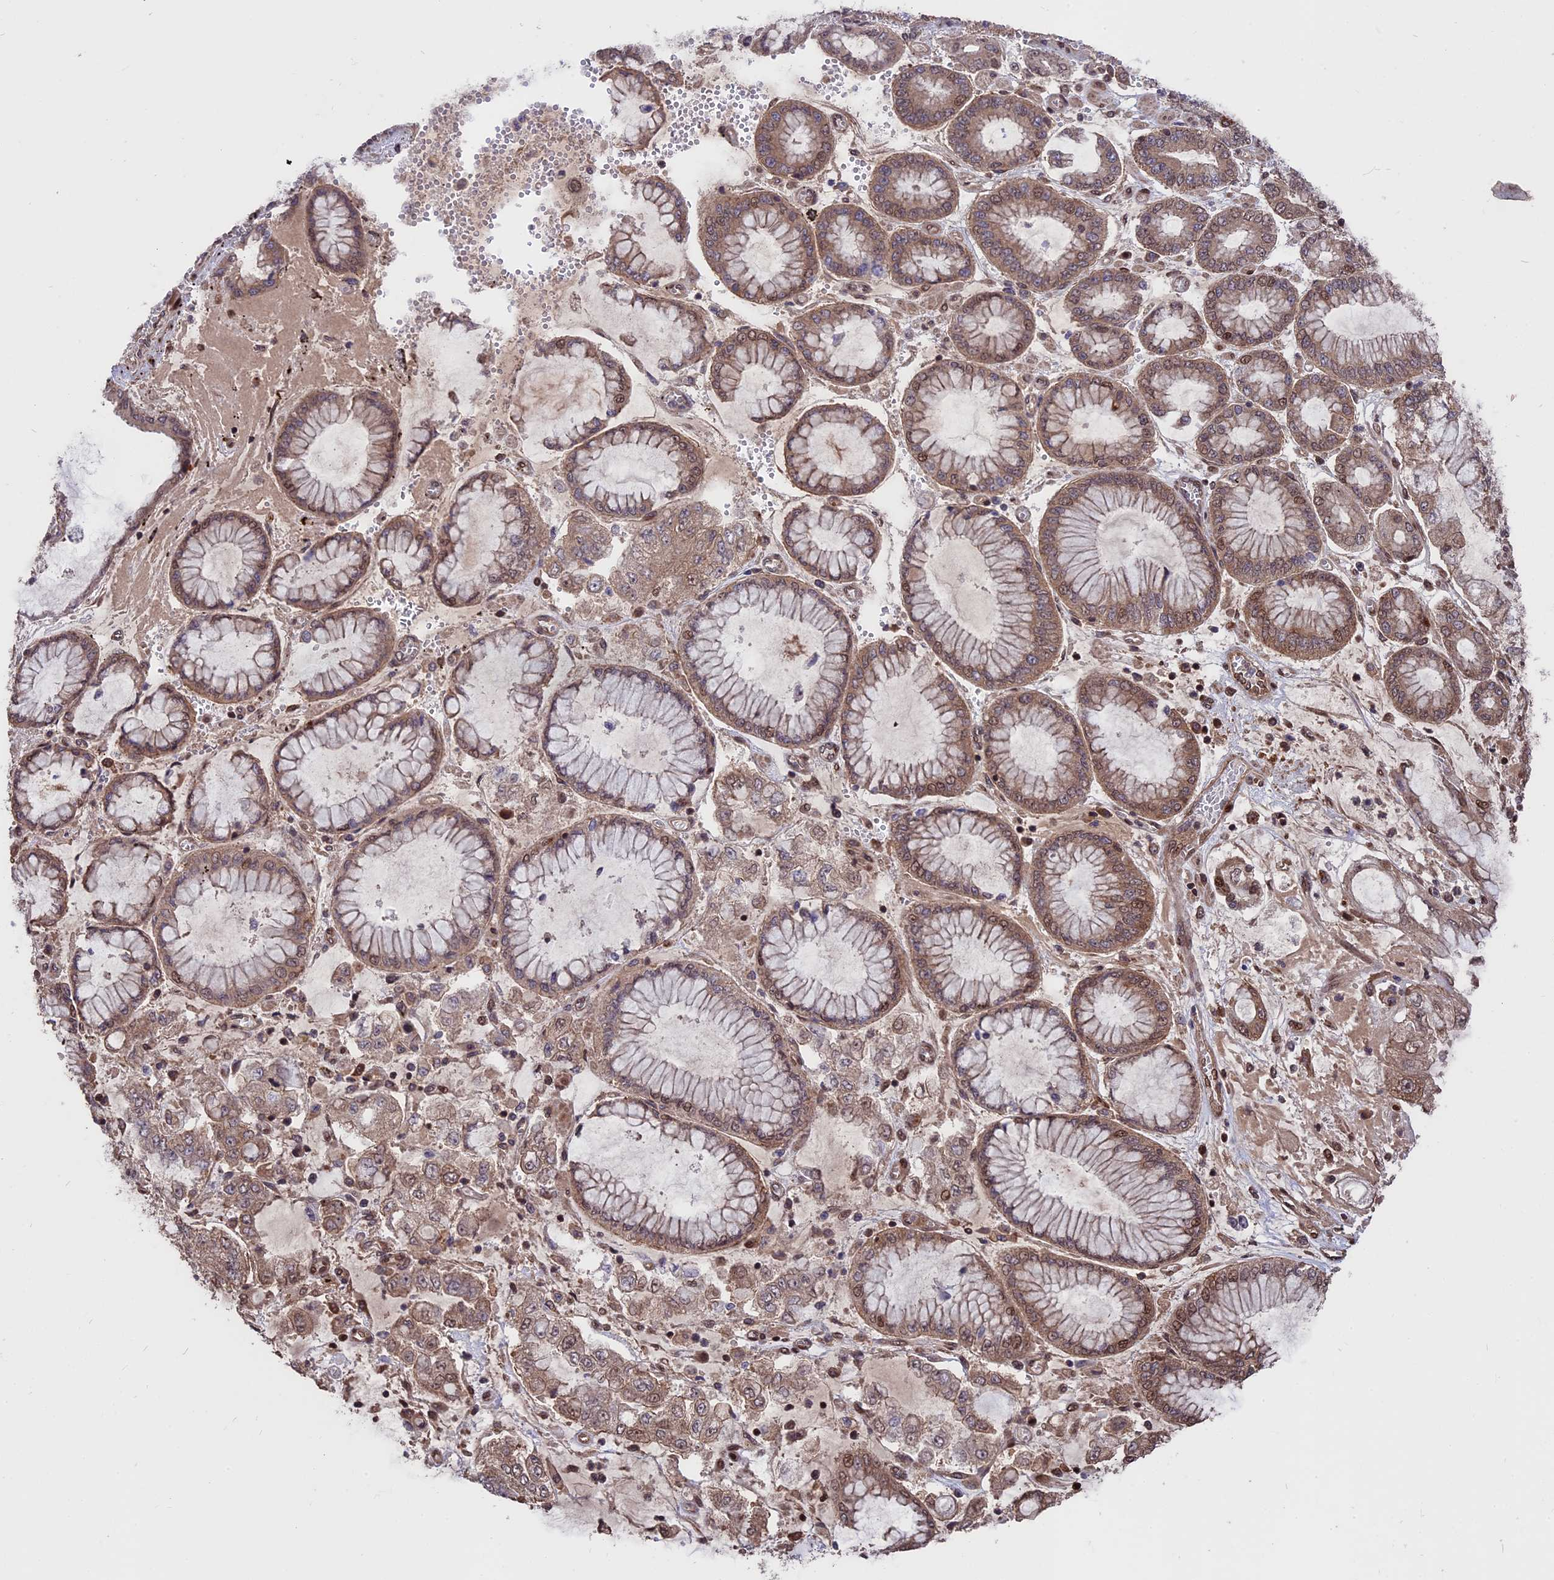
{"staining": {"intensity": "weak", "quantity": ">75%", "location": "cytoplasmic/membranous"}, "tissue": "stomach cancer", "cell_type": "Tumor cells", "image_type": "cancer", "snomed": [{"axis": "morphology", "description": "Adenocarcinoma, NOS"}, {"axis": "topography", "description": "Stomach"}], "caption": "Immunohistochemical staining of human adenocarcinoma (stomach) reveals low levels of weak cytoplasmic/membranous expression in about >75% of tumor cells. (DAB (3,3'-diaminobenzidine) IHC, brown staining for protein, blue staining for nuclei).", "gene": "ZNF598", "patient": {"sex": "male", "age": 76}}